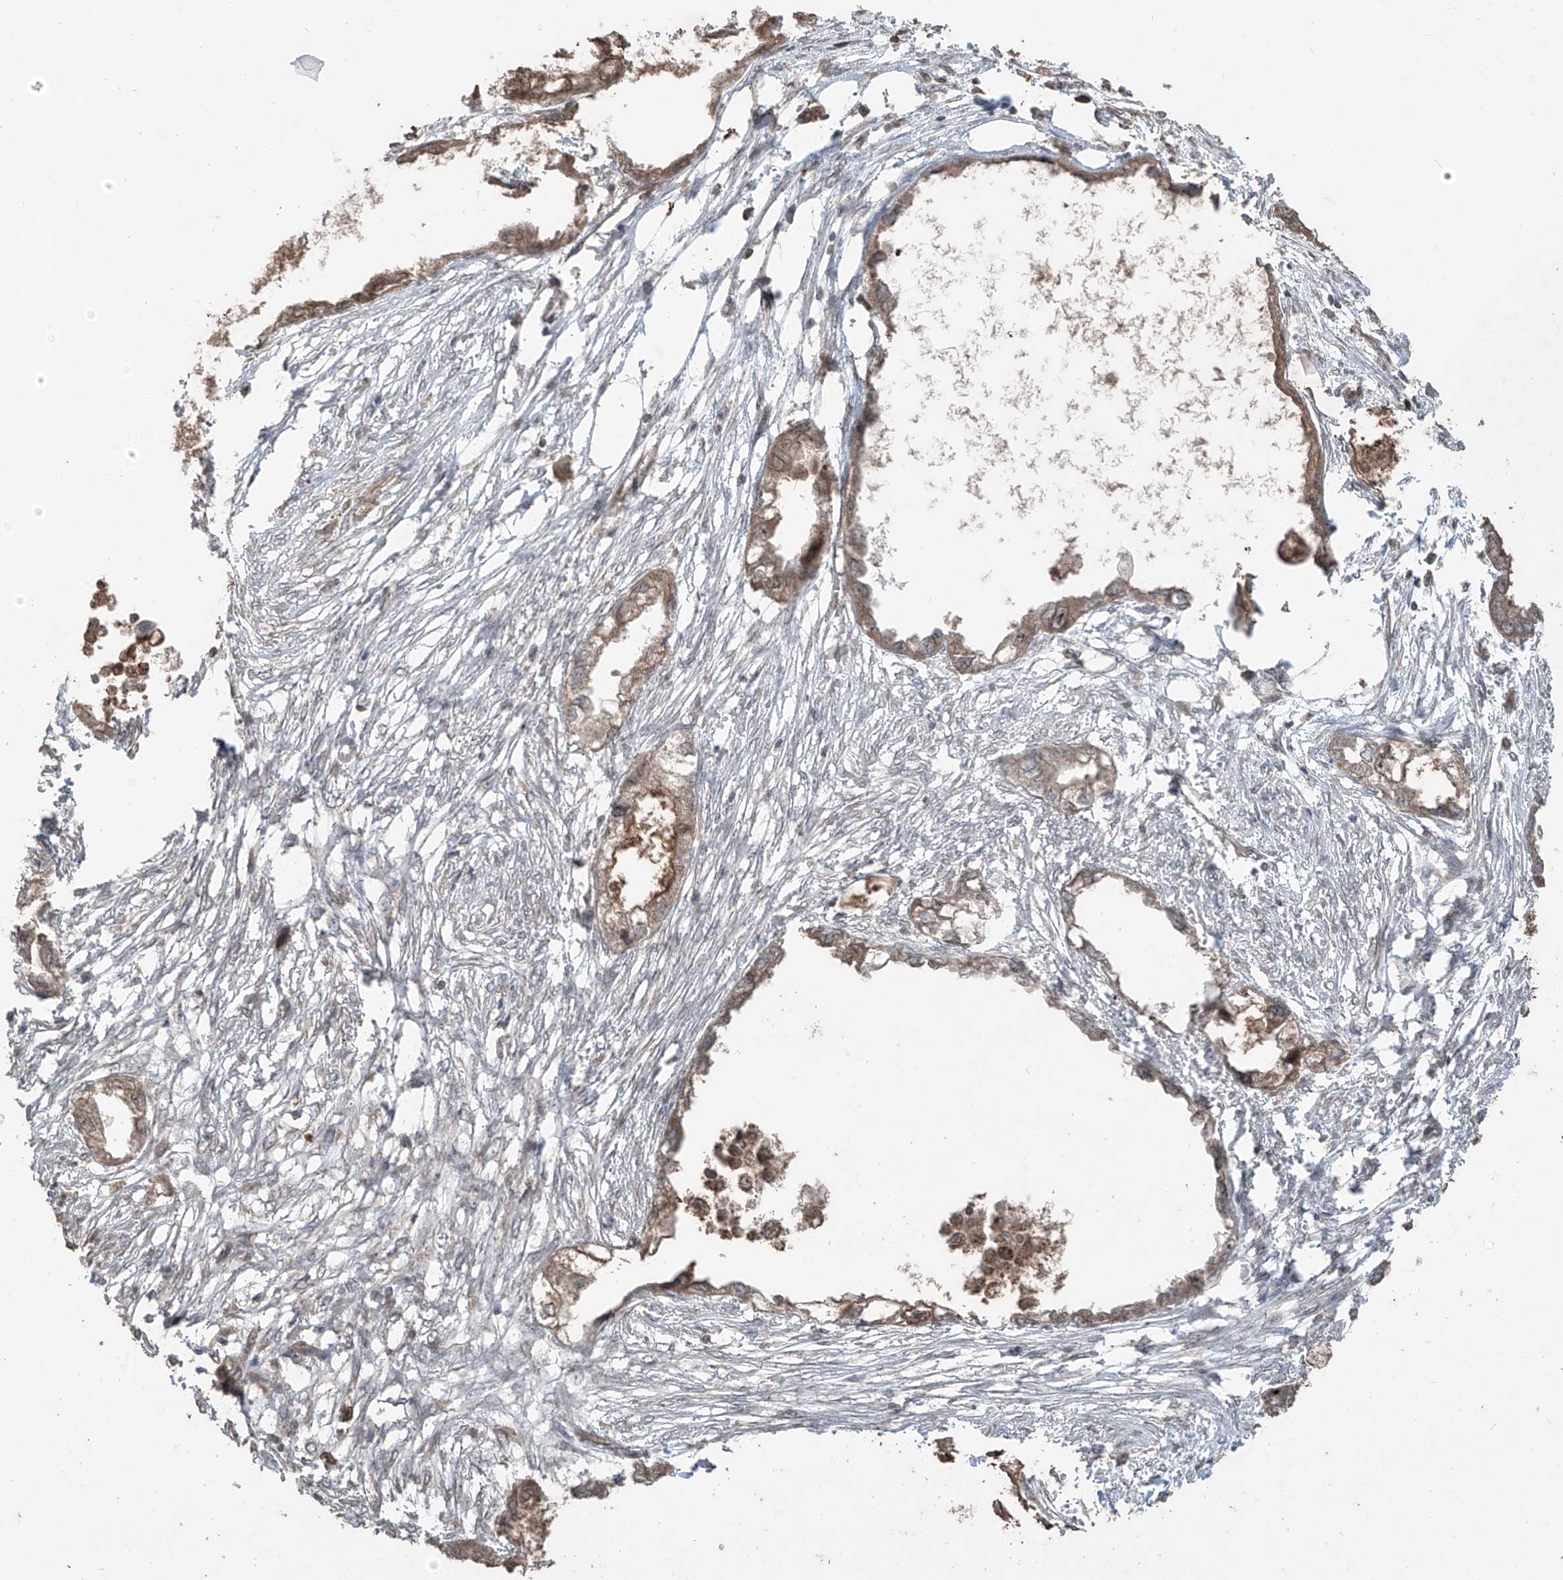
{"staining": {"intensity": "moderate", "quantity": ">75%", "location": "cytoplasmic/membranous"}, "tissue": "endometrial cancer", "cell_type": "Tumor cells", "image_type": "cancer", "snomed": [{"axis": "morphology", "description": "Adenocarcinoma, NOS"}, {"axis": "morphology", "description": "Adenocarcinoma, metastatic, NOS"}, {"axis": "topography", "description": "Adipose tissue"}, {"axis": "topography", "description": "Endometrium"}], "caption": "This is a photomicrograph of IHC staining of endometrial adenocarcinoma, which shows moderate positivity in the cytoplasmic/membranous of tumor cells.", "gene": "PGPEP1", "patient": {"sex": "female", "age": 67}}